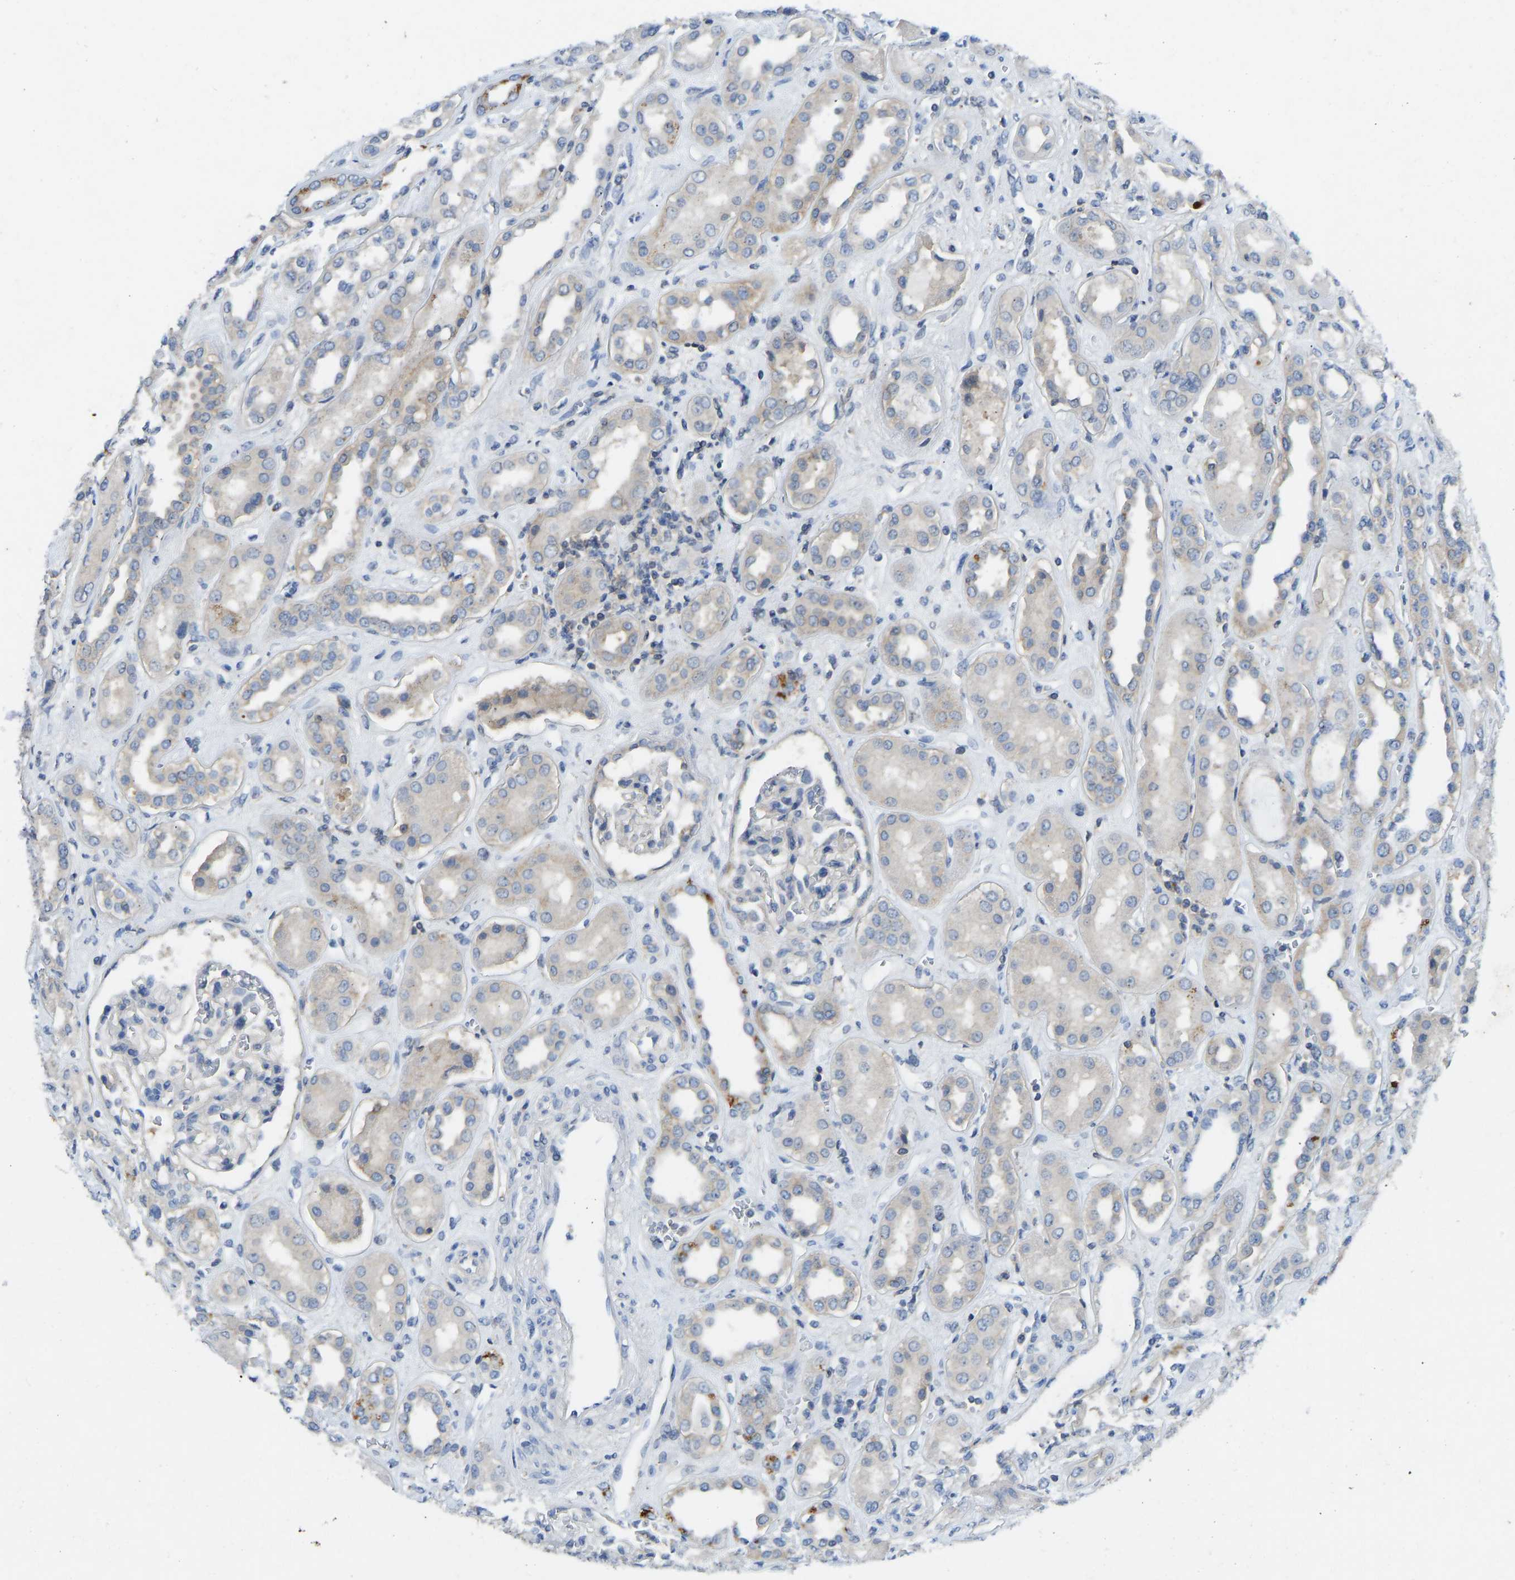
{"staining": {"intensity": "negative", "quantity": "none", "location": "none"}, "tissue": "kidney", "cell_type": "Cells in glomeruli", "image_type": "normal", "snomed": [{"axis": "morphology", "description": "Normal tissue, NOS"}, {"axis": "topography", "description": "Kidney"}], "caption": "Kidney was stained to show a protein in brown. There is no significant expression in cells in glomeruli. The staining is performed using DAB brown chromogen with nuclei counter-stained in using hematoxylin.", "gene": "NDRG3", "patient": {"sex": "male", "age": 59}}